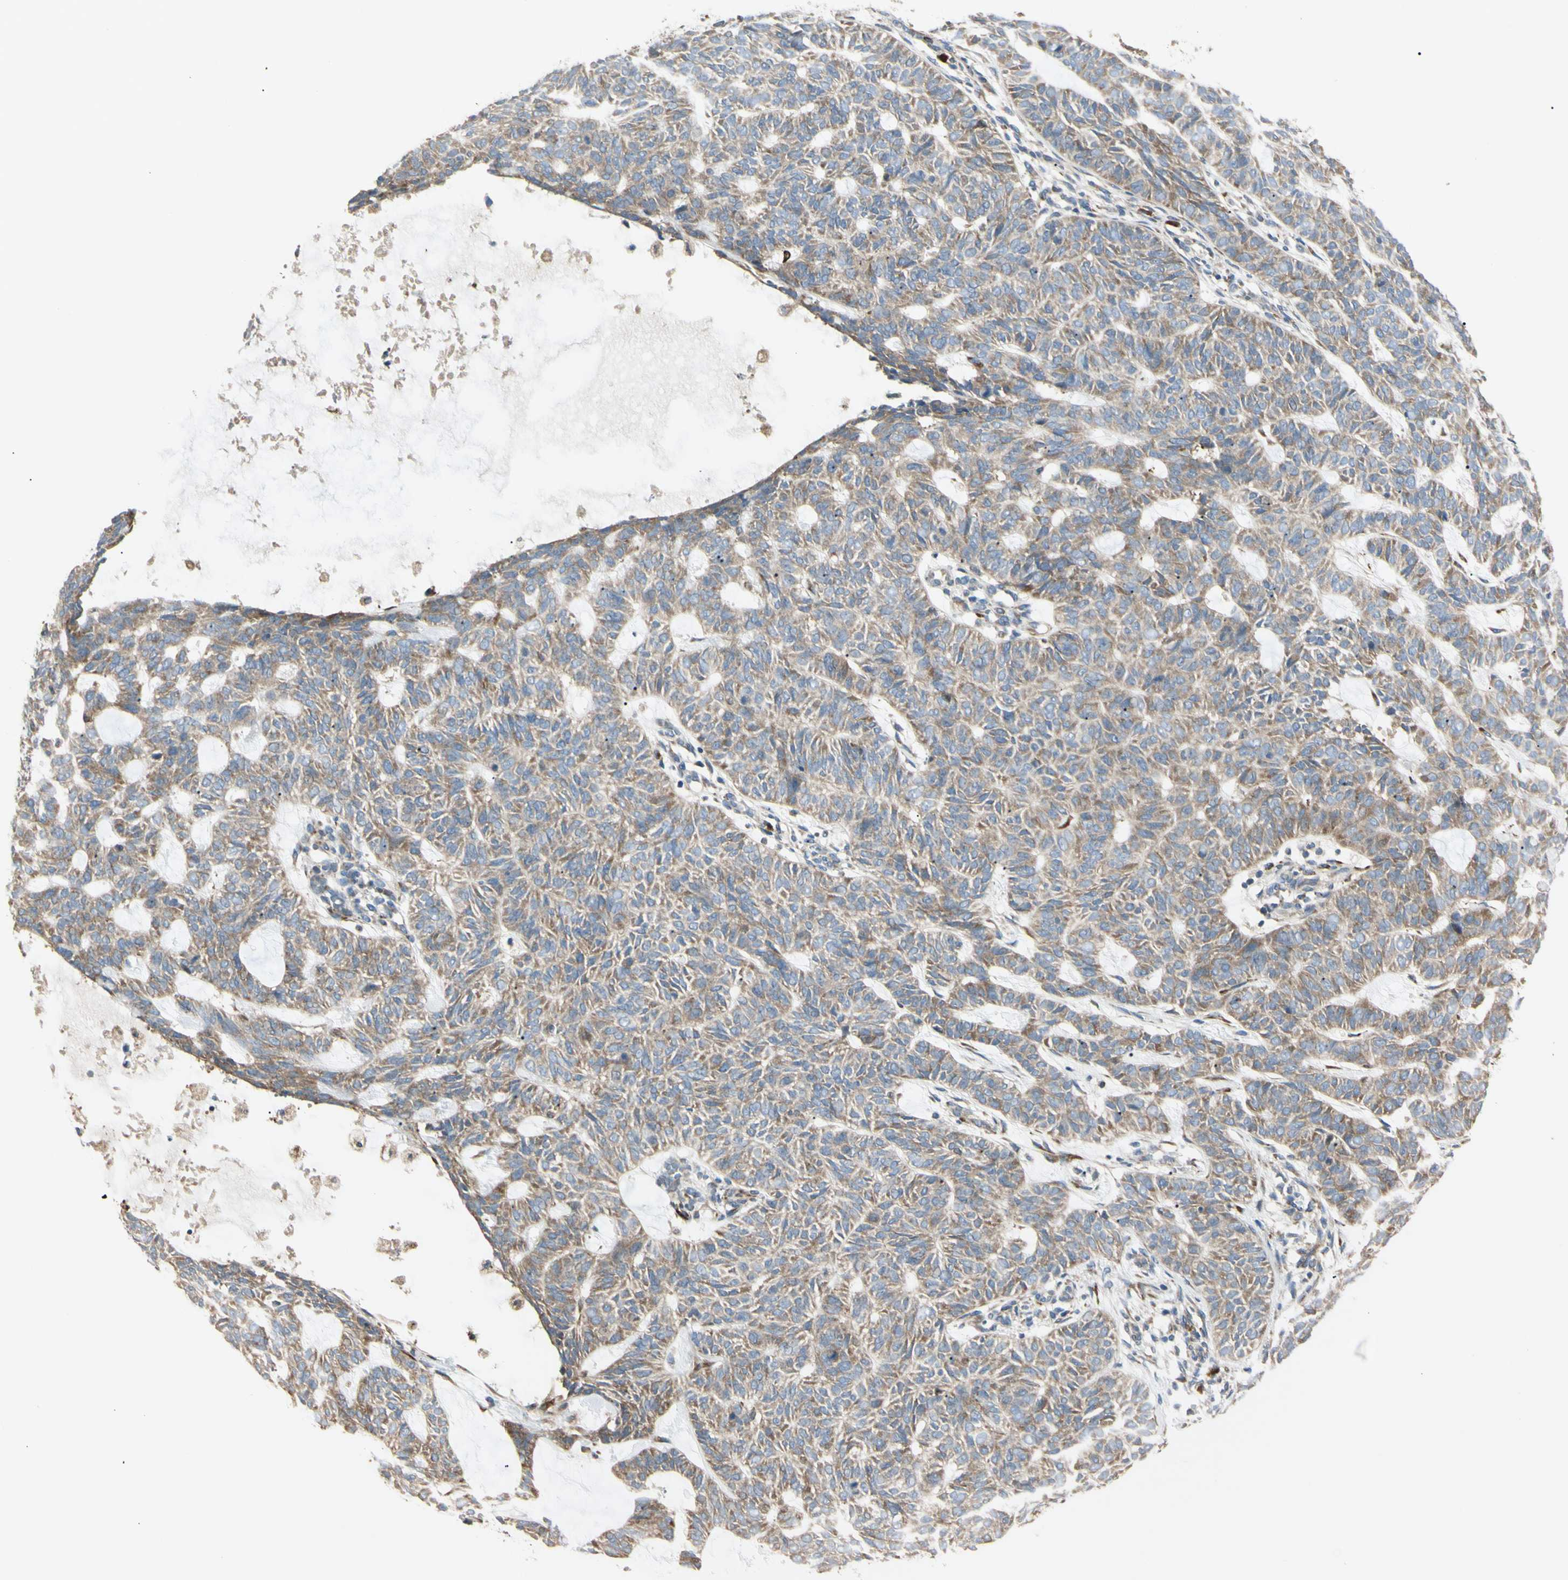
{"staining": {"intensity": "moderate", "quantity": ">75%", "location": "cytoplasmic/membranous"}, "tissue": "skin cancer", "cell_type": "Tumor cells", "image_type": "cancer", "snomed": [{"axis": "morphology", "description": "Basal cell carcinoma"}, {"axis": "topography", "description": "Skin"}], "caption": "Protein expression analysis of human skin cancer (basal cell carcinoma) reveals moderate cytoplasmic/membranous staining in about >75% of tumor cells.", "gene": "EIF5A", "patient": {"sex": "male", "age": 87}}